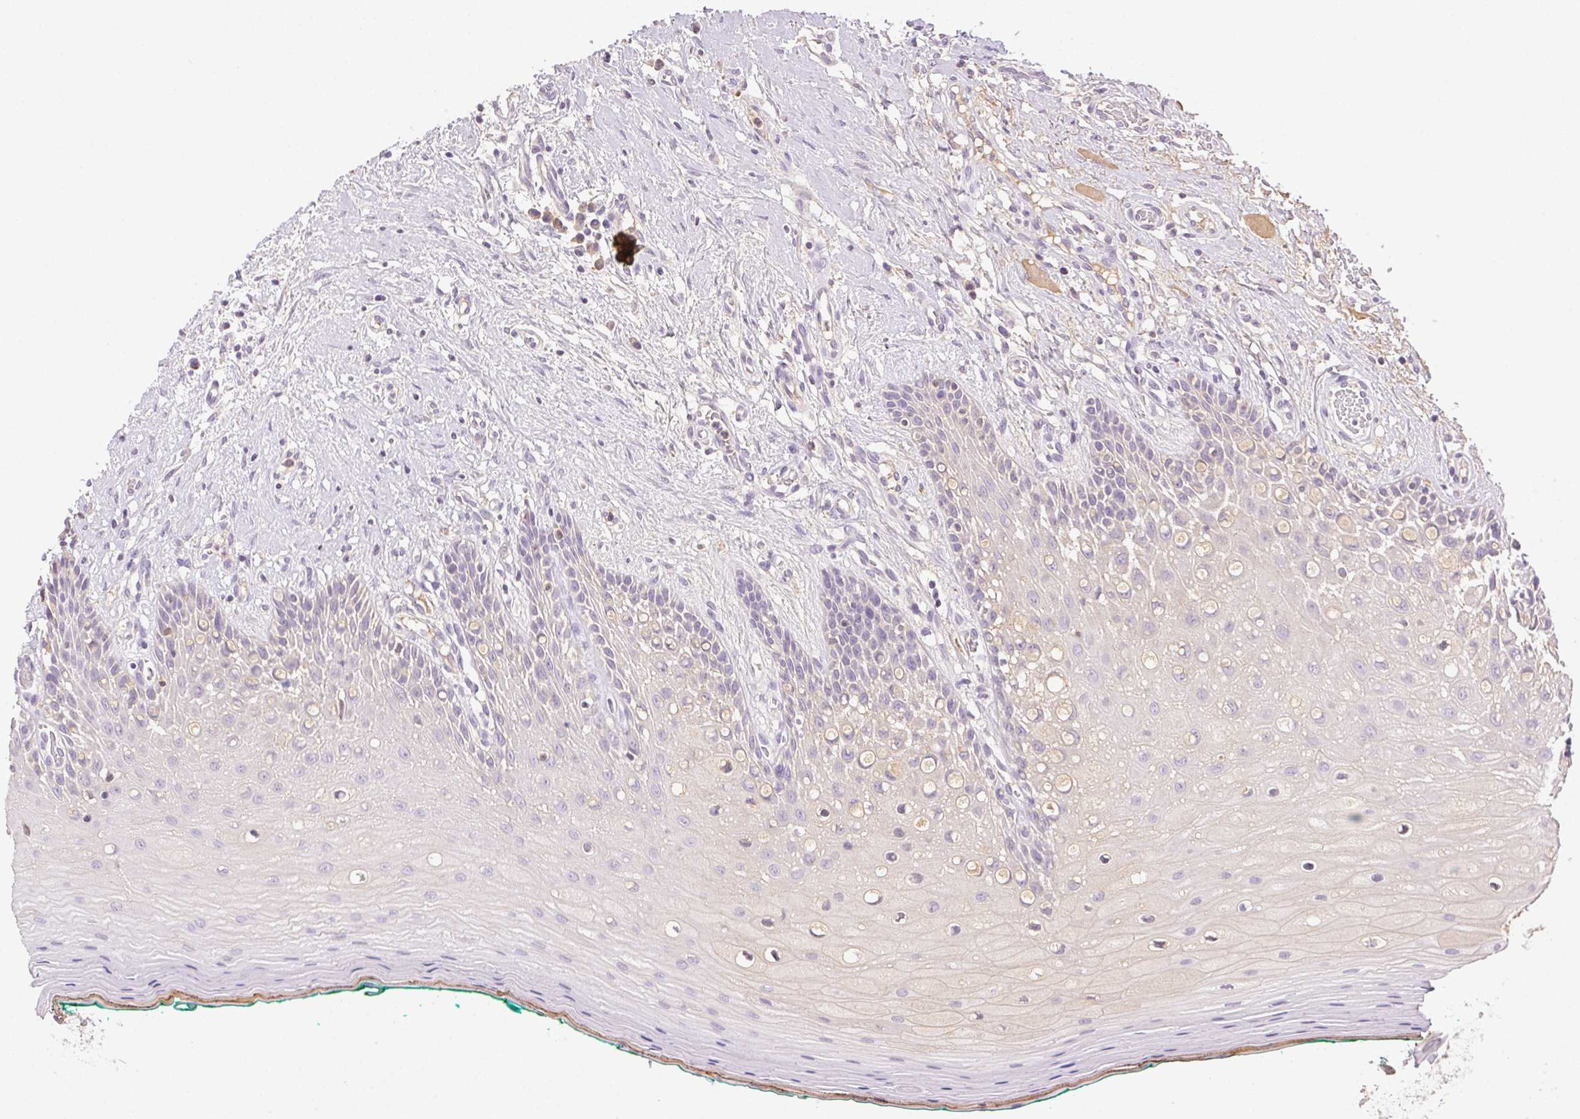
{"staining": {"intensity": "negative", "quantity": "none", "location": "none"}, "tissue": "oral mucosa", "cell_type": "Squamous epithelial cells", "image_type": "normal", "snomed": [{"axis": "morphology", "description": "Normal tissue, NOS"}, {"axis": "topography", "description": "Oral tissue"}], "caption": "Oral mucosa was stained to show a protein in brown. There is no significant positivity in squamous epithelial cells. The staining is performed using DAB (3,3'-diaminobenzidine) brown chromogen with nuclei counter-stained in using hematoxylin.", "gene": "BPIFB2", "patient": {"sex": "female", "age": 83}}